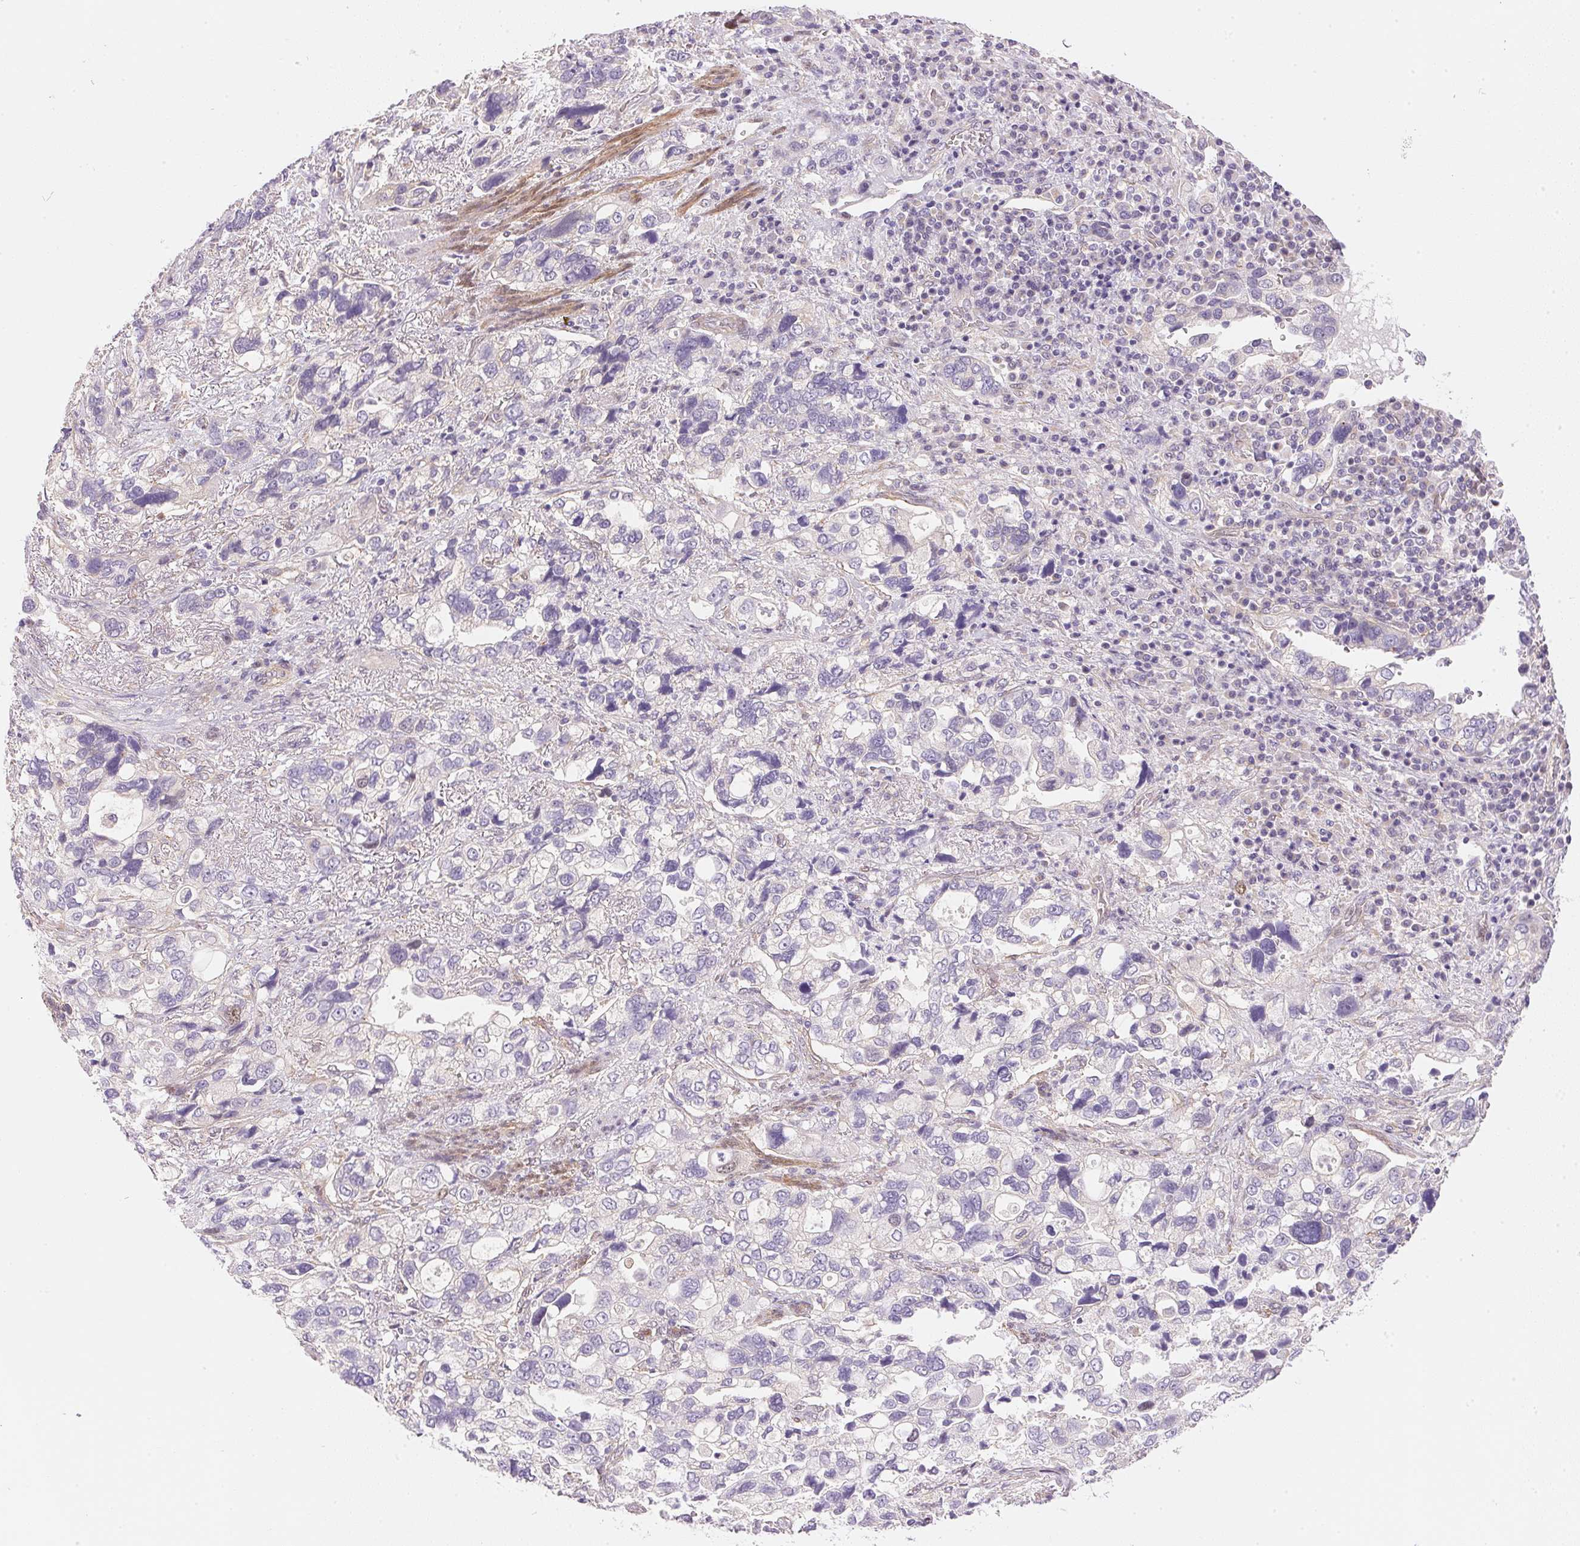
{"staining": {"intensity": "negative", "quantity": "none", "location": "none"}, "tissue": "stomach cancer", "cell_type": "Tumor cells", "image_type": "cancer", "snomed": [{"axis": "morphology", "description": "Adenocarcinoma, NOS"}, {"axis": "topography", "description": "Stomach, upper"}], "caption": "DAB immunohistochemical staining of human adenocarcinoma (stomach) exhibits no significant expression in tumor cells.", "gene": "SMTN", "patient": {"sex": "female", "age": 81}}